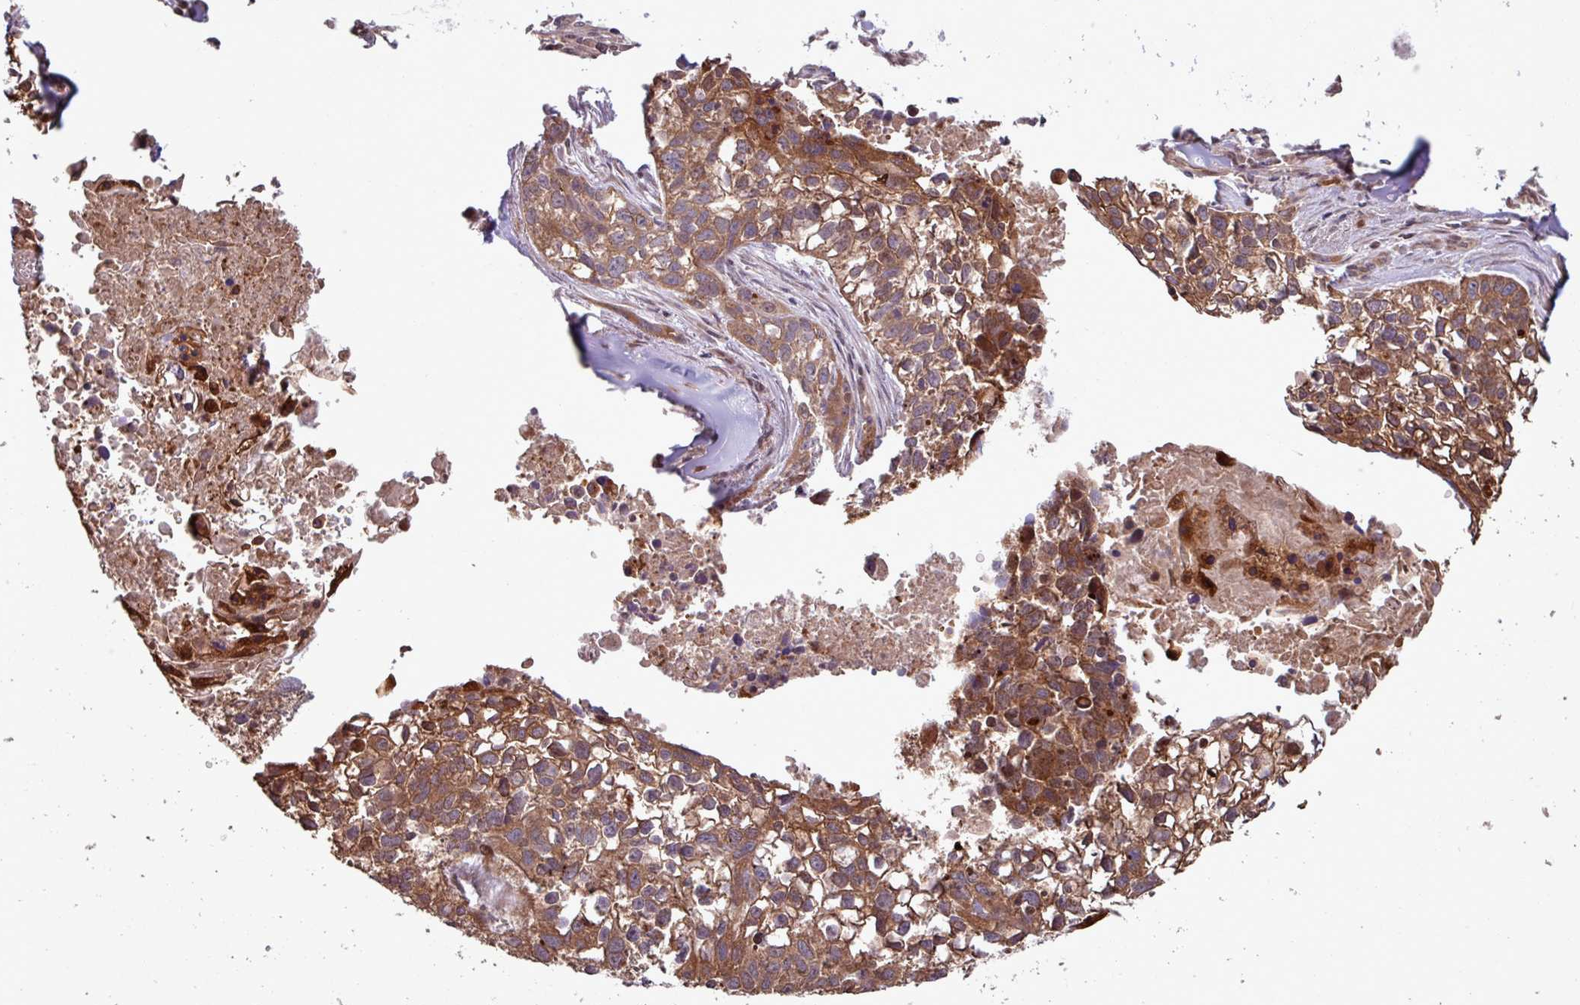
{"staining": {"intensity": "moderate", "quantity": ">75%", "location": "cytoplasmic/membranous"}, "tissue": "lung cancer", "cell_type": "Tumor cells", "image_type": "cancer", "snomed": [{"axis": "morphology", "description": "Squamous cell carcinoma, NOS"}, {"axis": "topography", "description": "Lung"}], "caption": "The histopathology image displays a brown stain indicating the presence of a protein in the cytoplasmic/membranous of tumor cells in squamous cell carcinoma (lung).", "gene": "PDPR", "patient": {"sex": "male", "age": 74}}